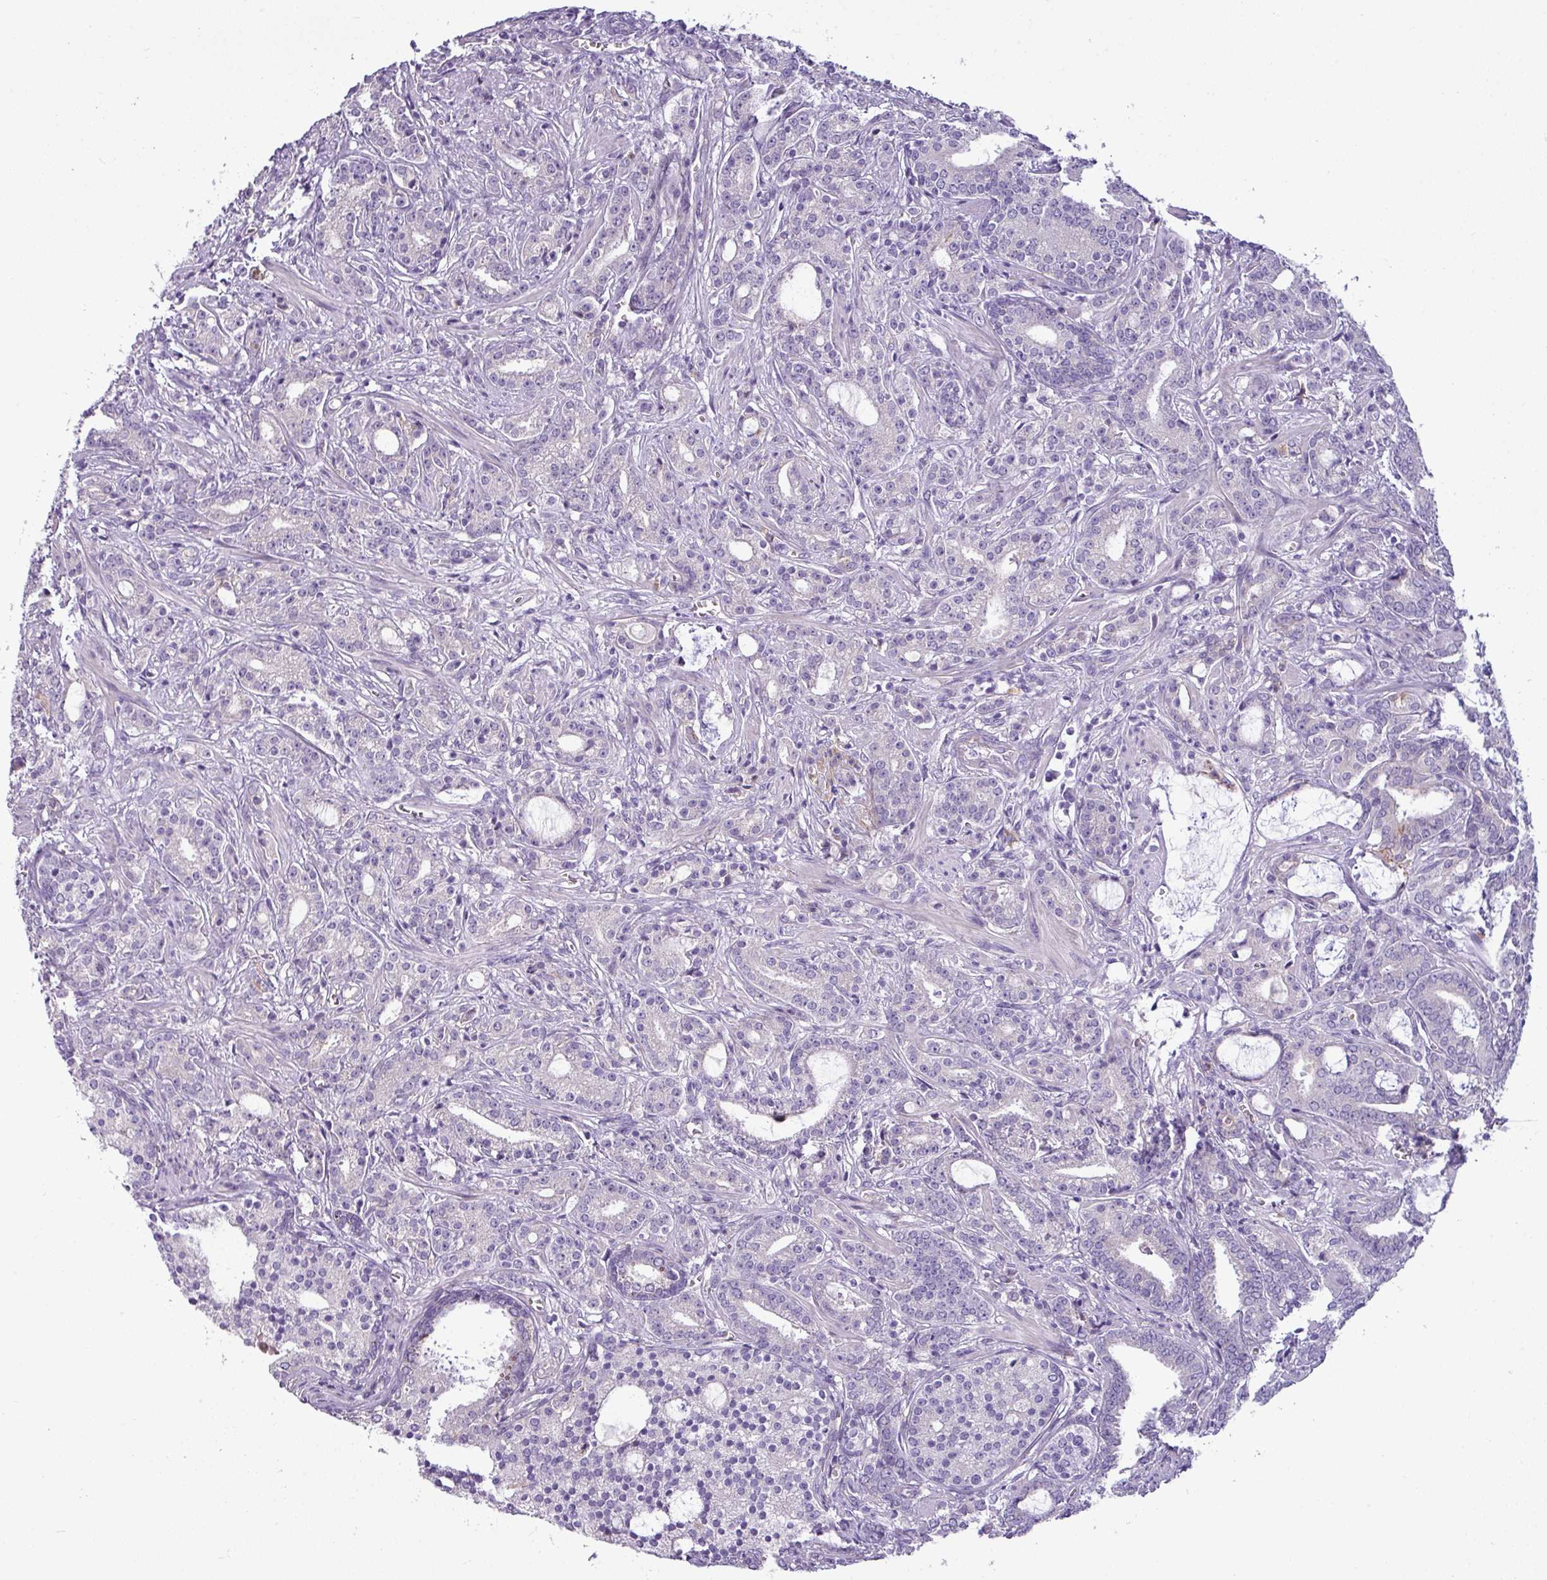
{"staining": {"intensity": "negative", "quantity": "none", "location": "none"}, "tissue": "prostate cancer", "cell_type": "Tumor cells", "image_type": "cancer", "snomed": [{"axis": "morphology", "description": "Adenocarcinoma, High grade"}, {"axis": "topography", "description": "Prostate and seminal vesicle, NOS"}], "caption": "Tumor cells show no significant protein expression in prostate high-grade adenocarcinoma.", "gene": "TMEM178B", "patient": {"sex": "male", "age": 67}}